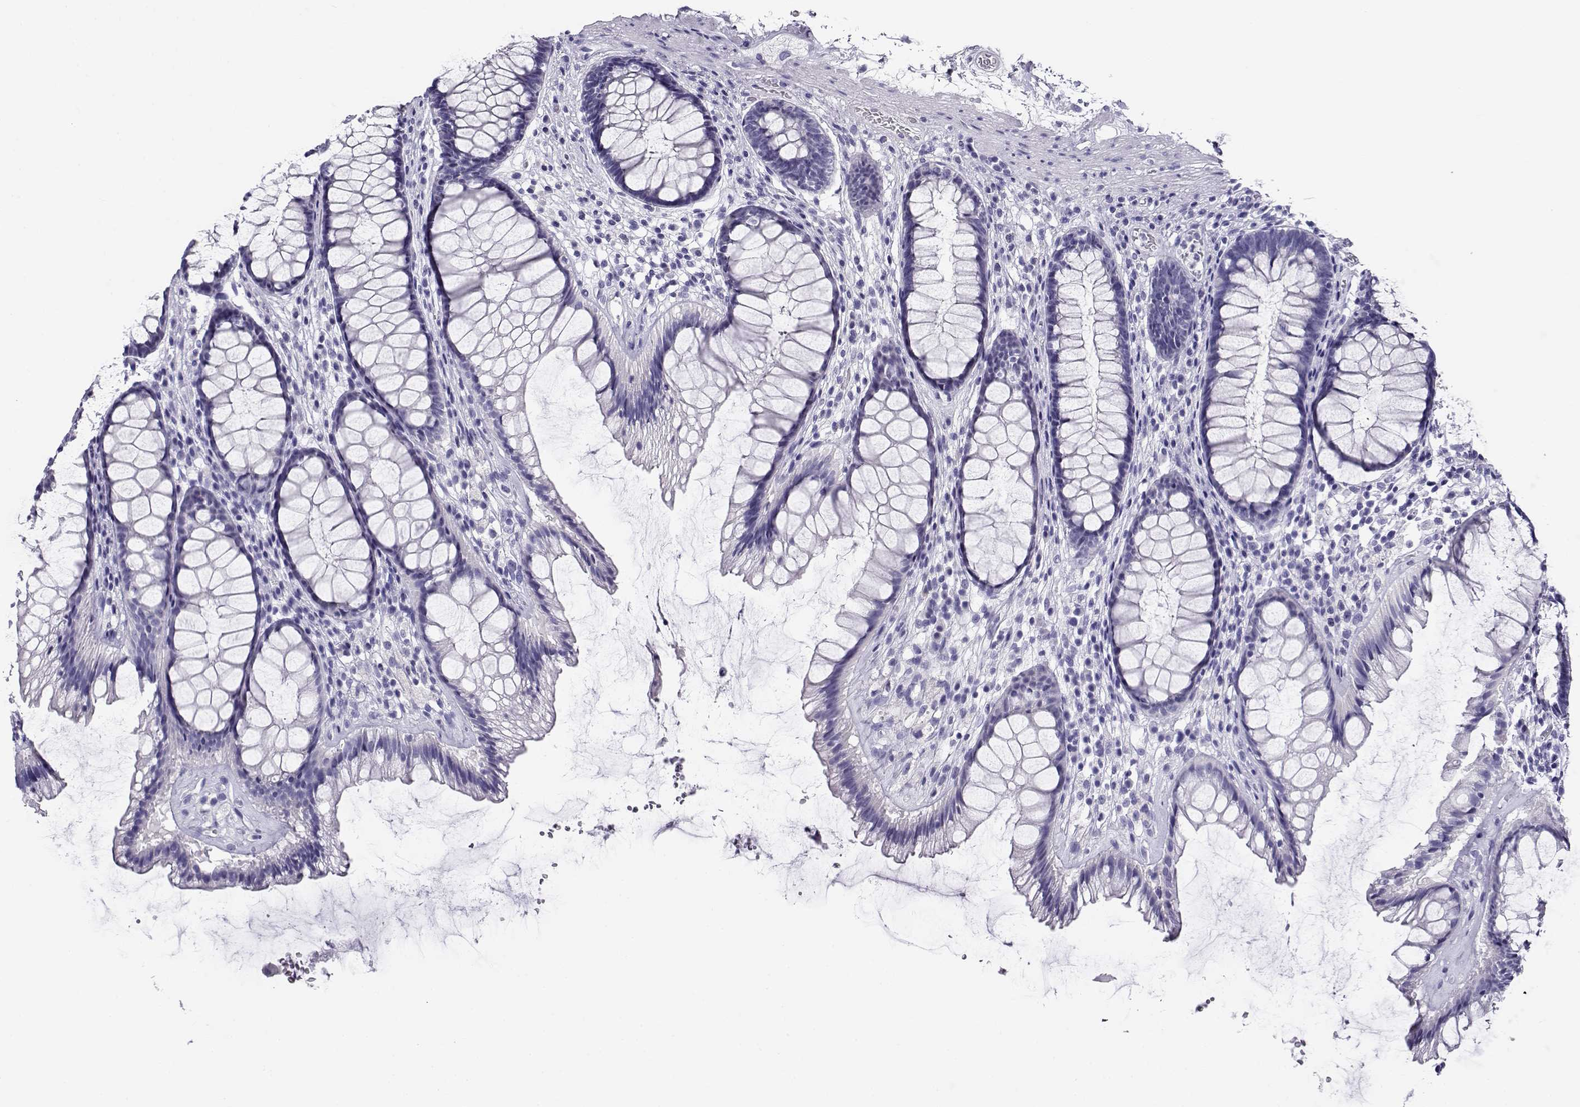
{"staining": {"intensity": "negative", "quantity": "none", "location": "none"}, "tissue": "rectum", "cell_type": "Glandular cells", "image_type": "normal", "snomed": [{"axis": "morphology", "description": "Normal tissue, NOS"}, {"axis": "topography", "description": "Rectum"}], "caption": "This is an IHC photomicrograph of normal human rectum. There is no positivity in glandular cells.", "gene": "CABS1", "patient": {"sex": "male", "age": 72}}